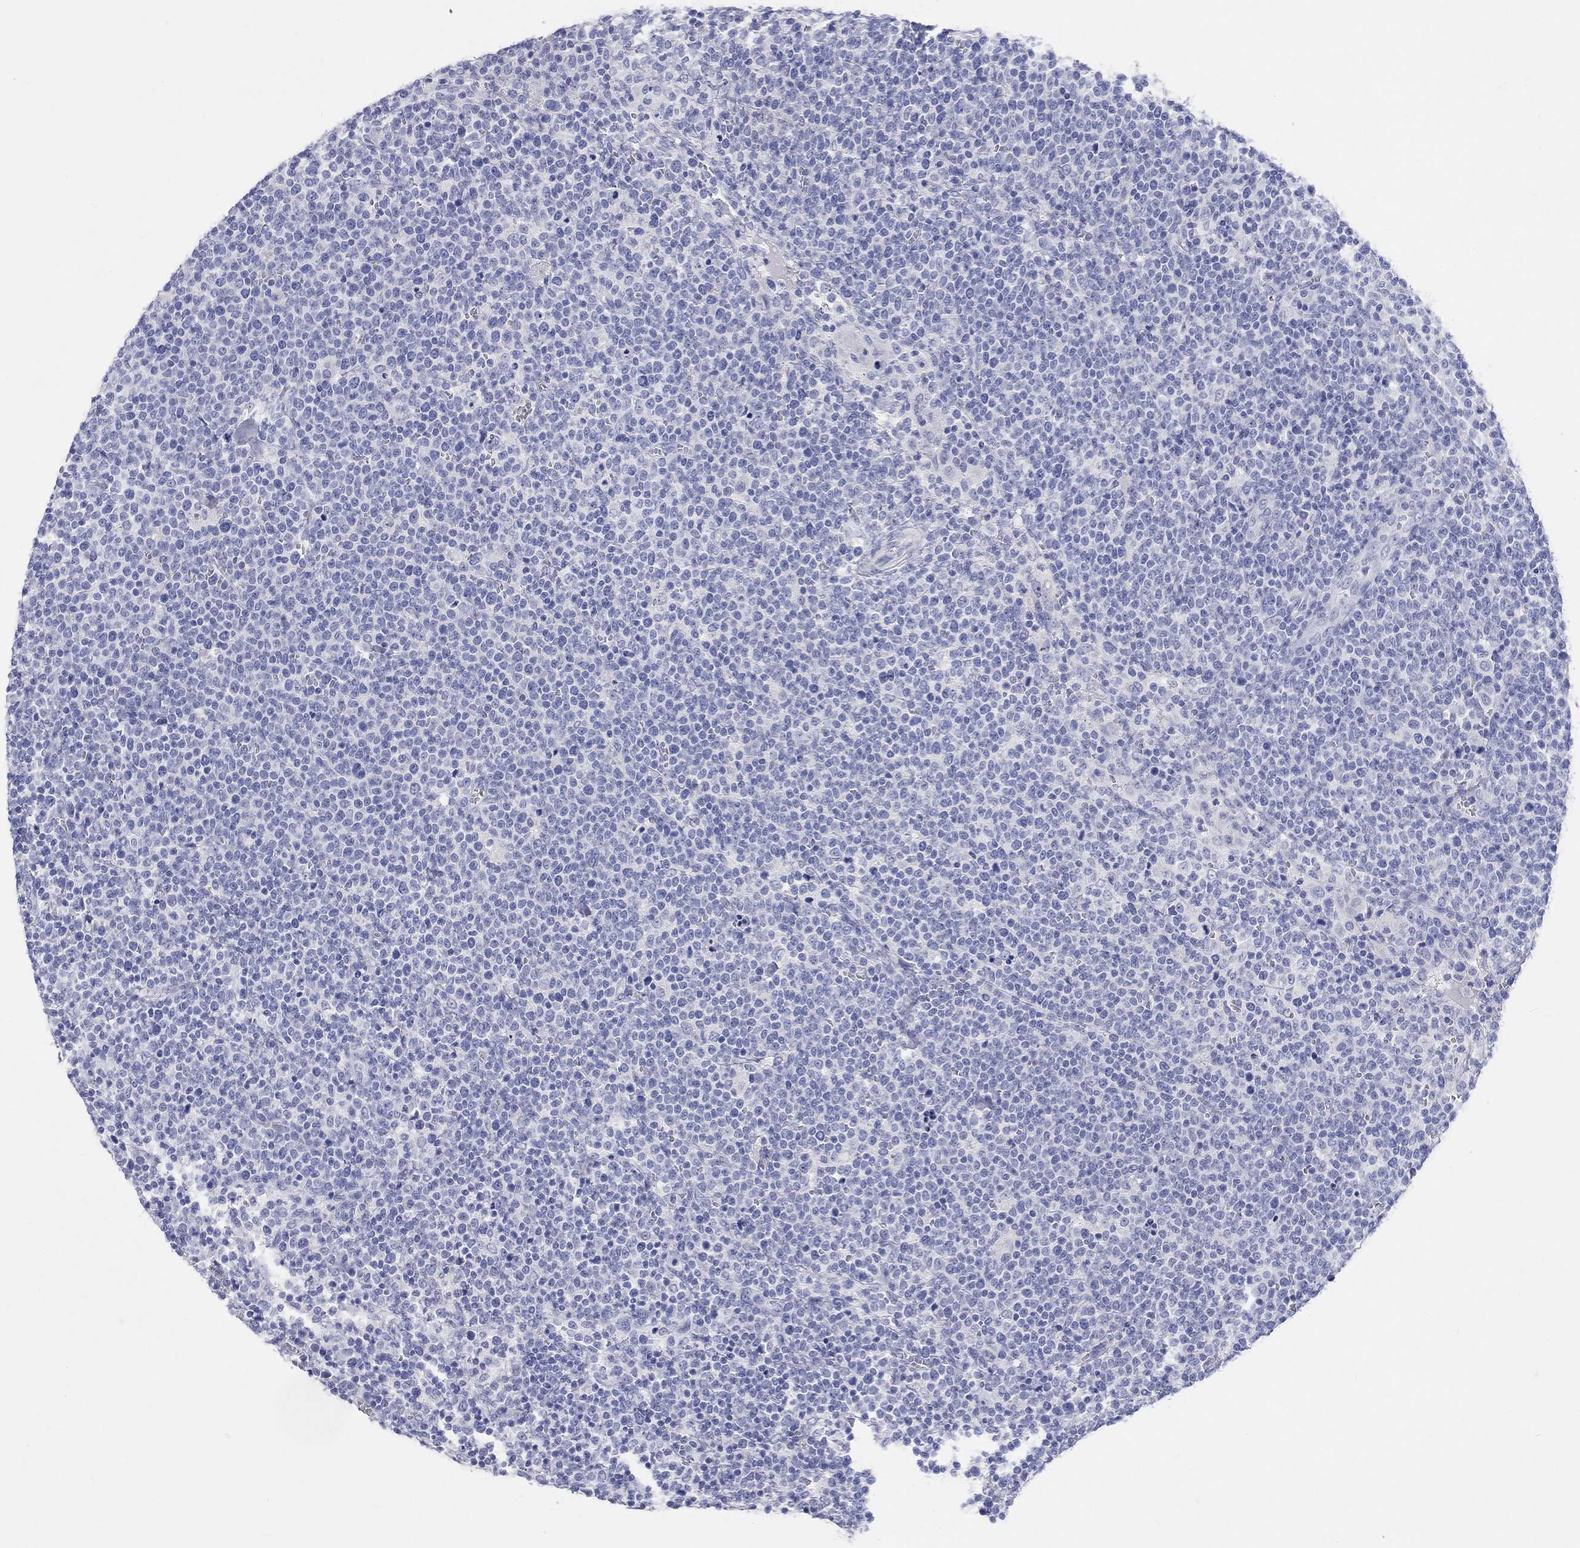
{"staining": {"intensity": "negative", "quantity": "none", "location": "none"}, "tissue": "lymphoma", "cell_type": "Tumor cells", "image_type": "cancer", "snomed": [{"axis": "morphology", "description": "Malignant lymphoma, non-Hodgkin's type, High grade"}, {"axis": "topography", "description": "Lymph node"}], "caption": "Immunohistochemistry (IHC) image of human lymphoma stained for a protein (brown), which demonstrates no positivity in tumor cells.", "gene": "SPATA9", "patient": {"sex": "male", "age": 61}}